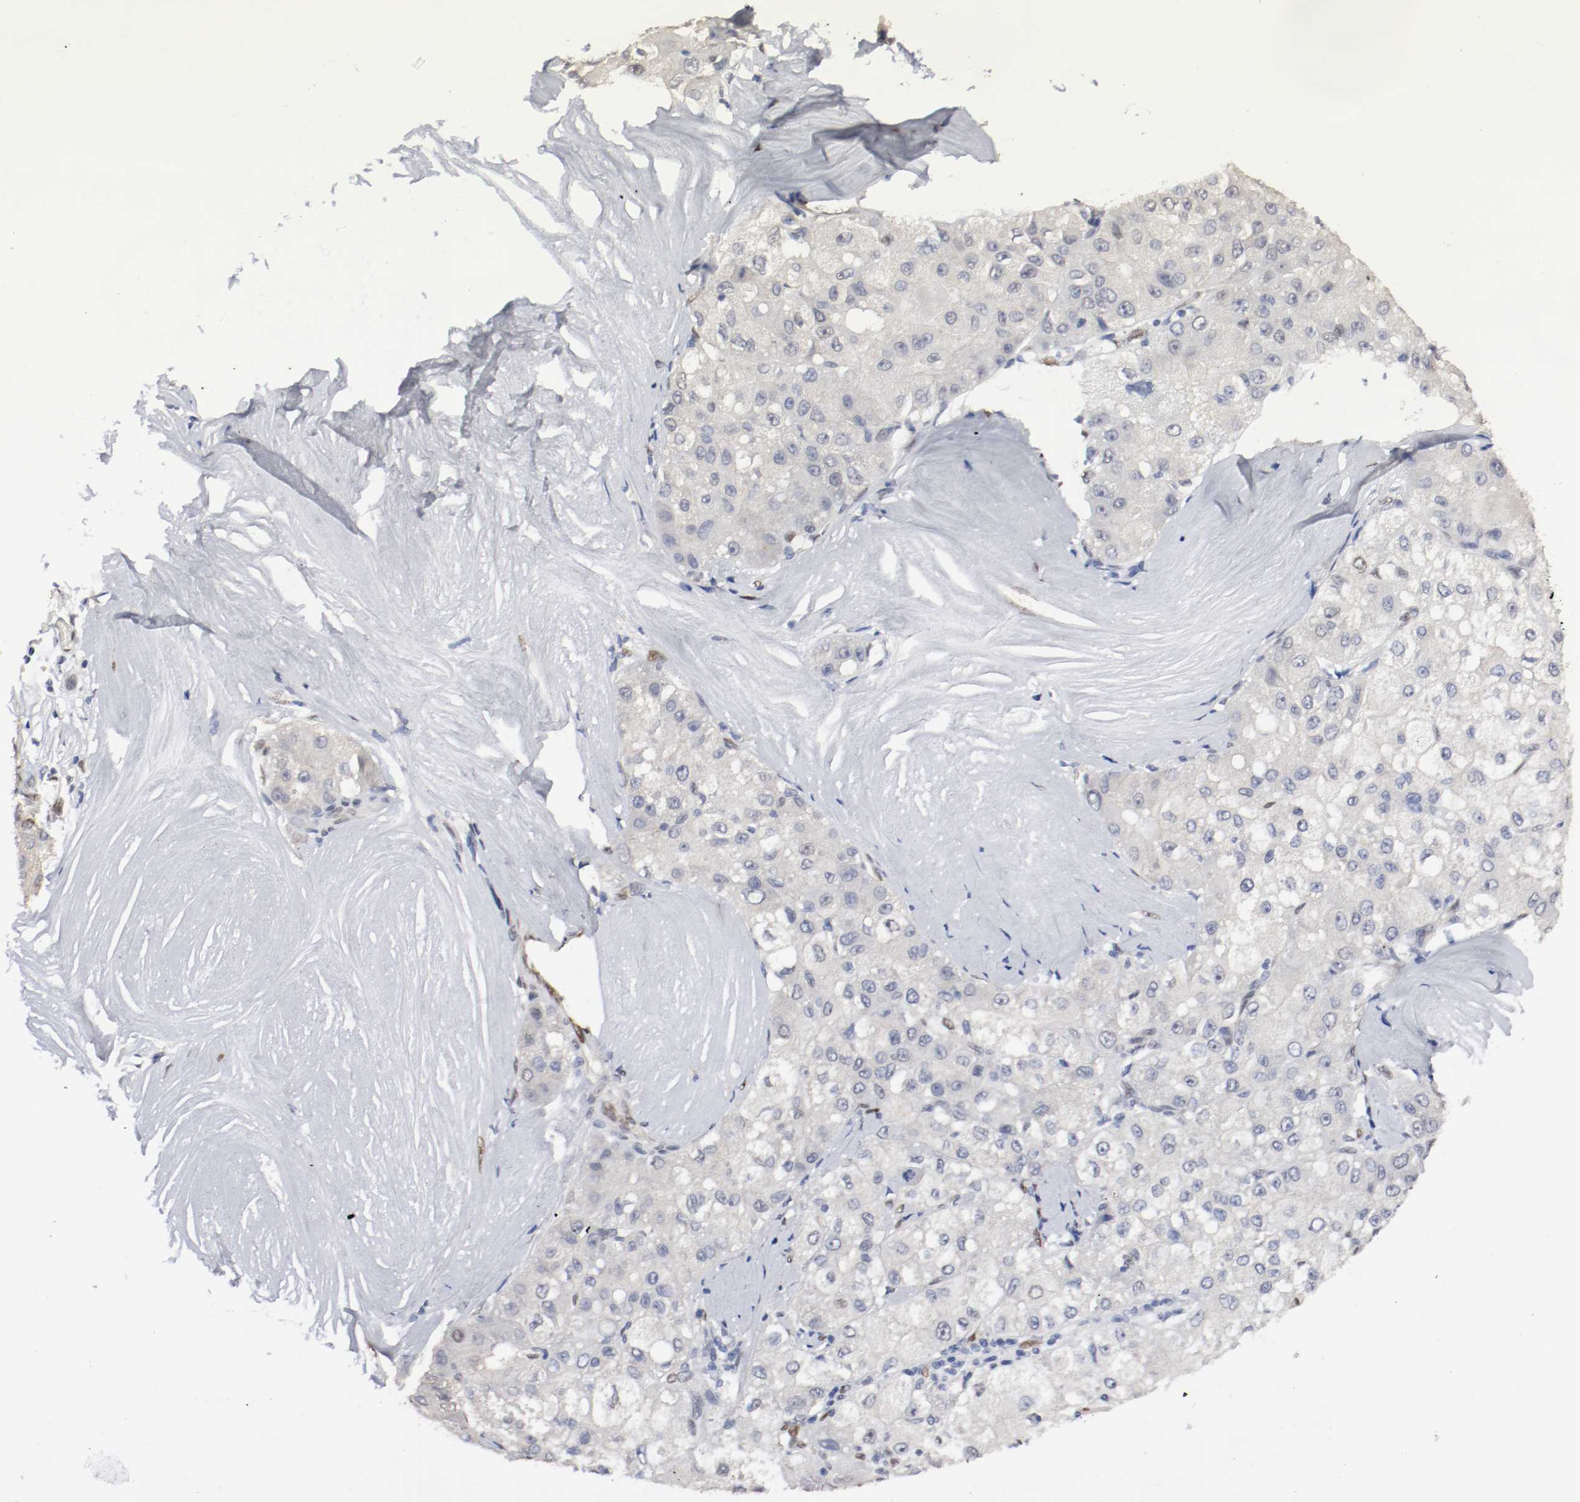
{"staining": {"intensity": "weak", "quantity": "<25%", "location": "cytoplasmic/membranous"}, "tissue": "liver cancer", "cell_type": "Tumor cells", "image_type": "cancer", "snomed": [{"axis": "morphology", "description": "Carcinoma, Hepatocellular, NOS"}, {"axis": "topography", "description": "Liver"}], "caption": "An immunohistochemistry (IHC) histopathology image of liver cancer (hepatocellular carcinoma) is shown. There is no staining in tumor cells of liver cancer (hepatocellular carcinoma). (DAB IHC with hematoxylin counter stain).", "gene": "FOSL2", "patient": {"sex": "male", "age": 80}}